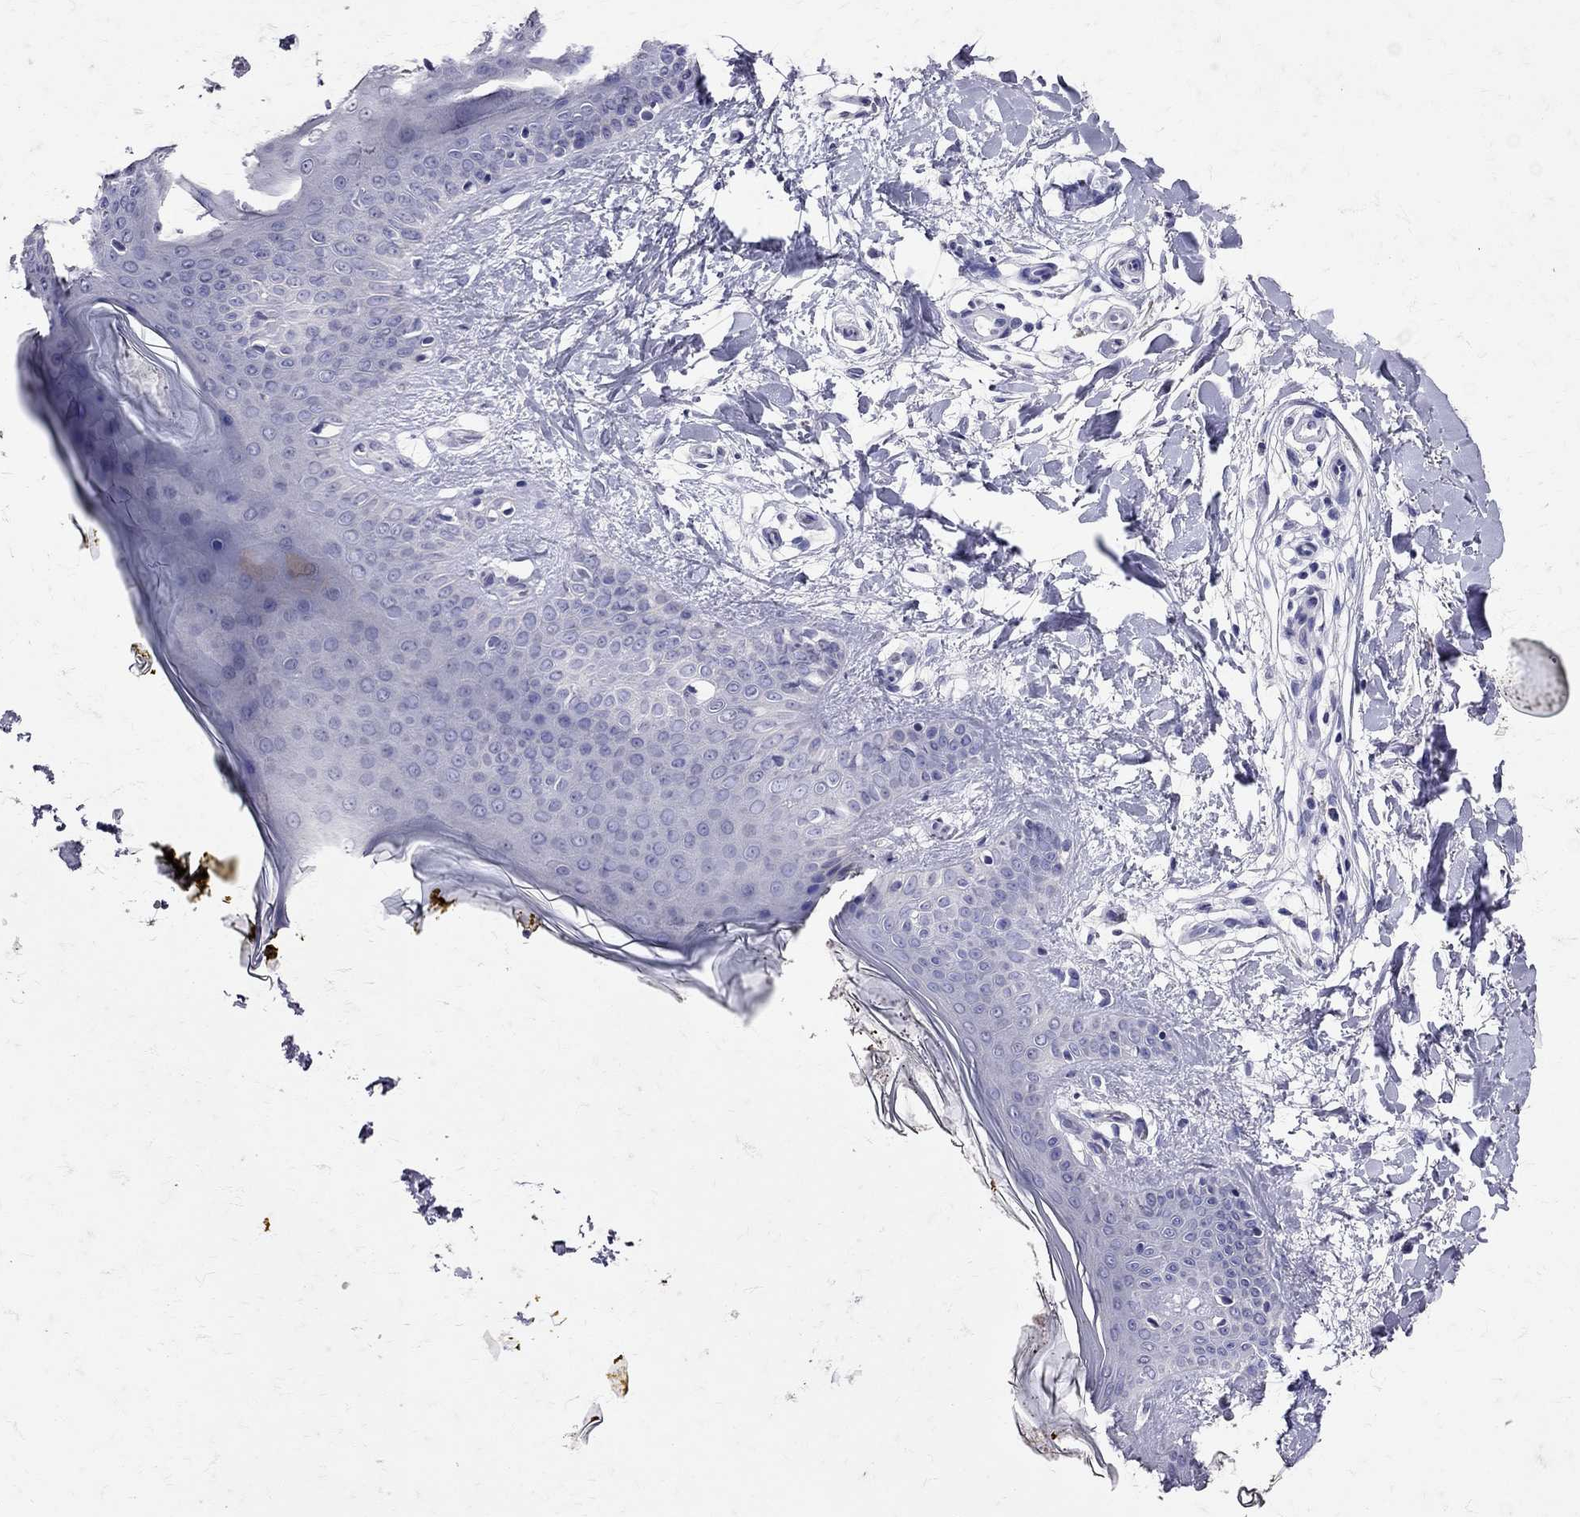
{"staining": {"intensity": "negative", "quantity": "none", "location": "none"}, "tissue": "skin", "cell_type": "Fibroblasts", "image_type": "normal", "snomed": [{"axis": "morphology", "description": "Normal tissue, NOS"}, {"axis": "topography", "description": "Skin"}], "caption": "This is a histopathology image of IHC staining of normal skin, which shows no expression in fibroblasts.", "gene": "SST", "patient": {"sex": "female", "age": 34}}